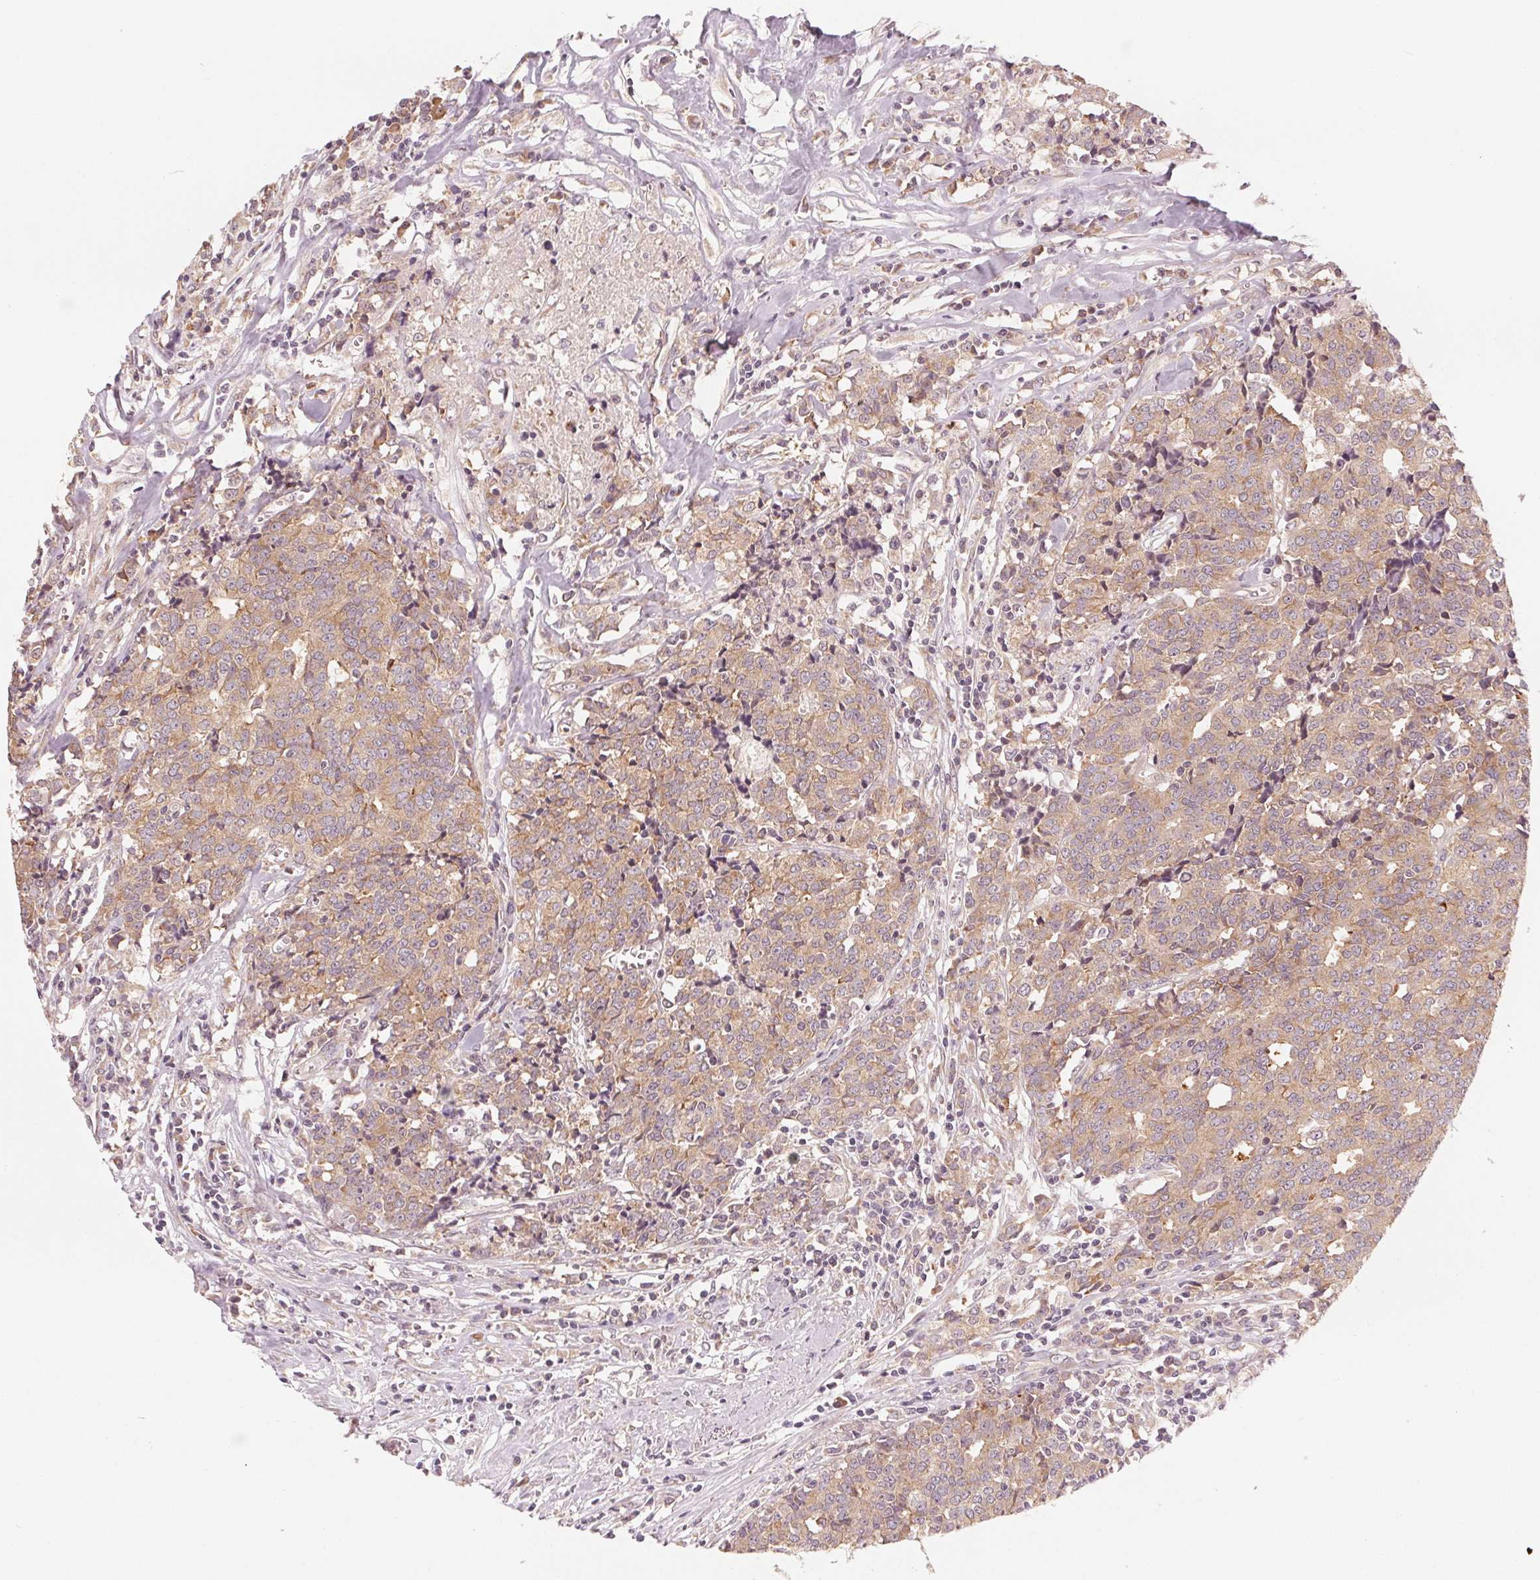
{"staining": {"intensity": "weak", "quantity": ">75%", "location": "cytoplasmic/membranous"}, "tissue": "prostate cancer", "cell_type": "Tumor cells", "image_type": "cancer", "snomed": [{"axis": "morphology", "description": "Adenocarcinoma, High grade"}, {"axis": "topography", "description": "Prostate and seminal vesicle, NOS"}], "caption": "A brown stain labels weak cytoplasmic/membranous positivity of a protein in prostate cancer tumor cells. Using DAB (brown) and hematoxylin (blue) stains, captured at high magnification using brightfield microscopy.", "gene": "GIGYF2", "patient": {"sex": "male", "age": 60}}